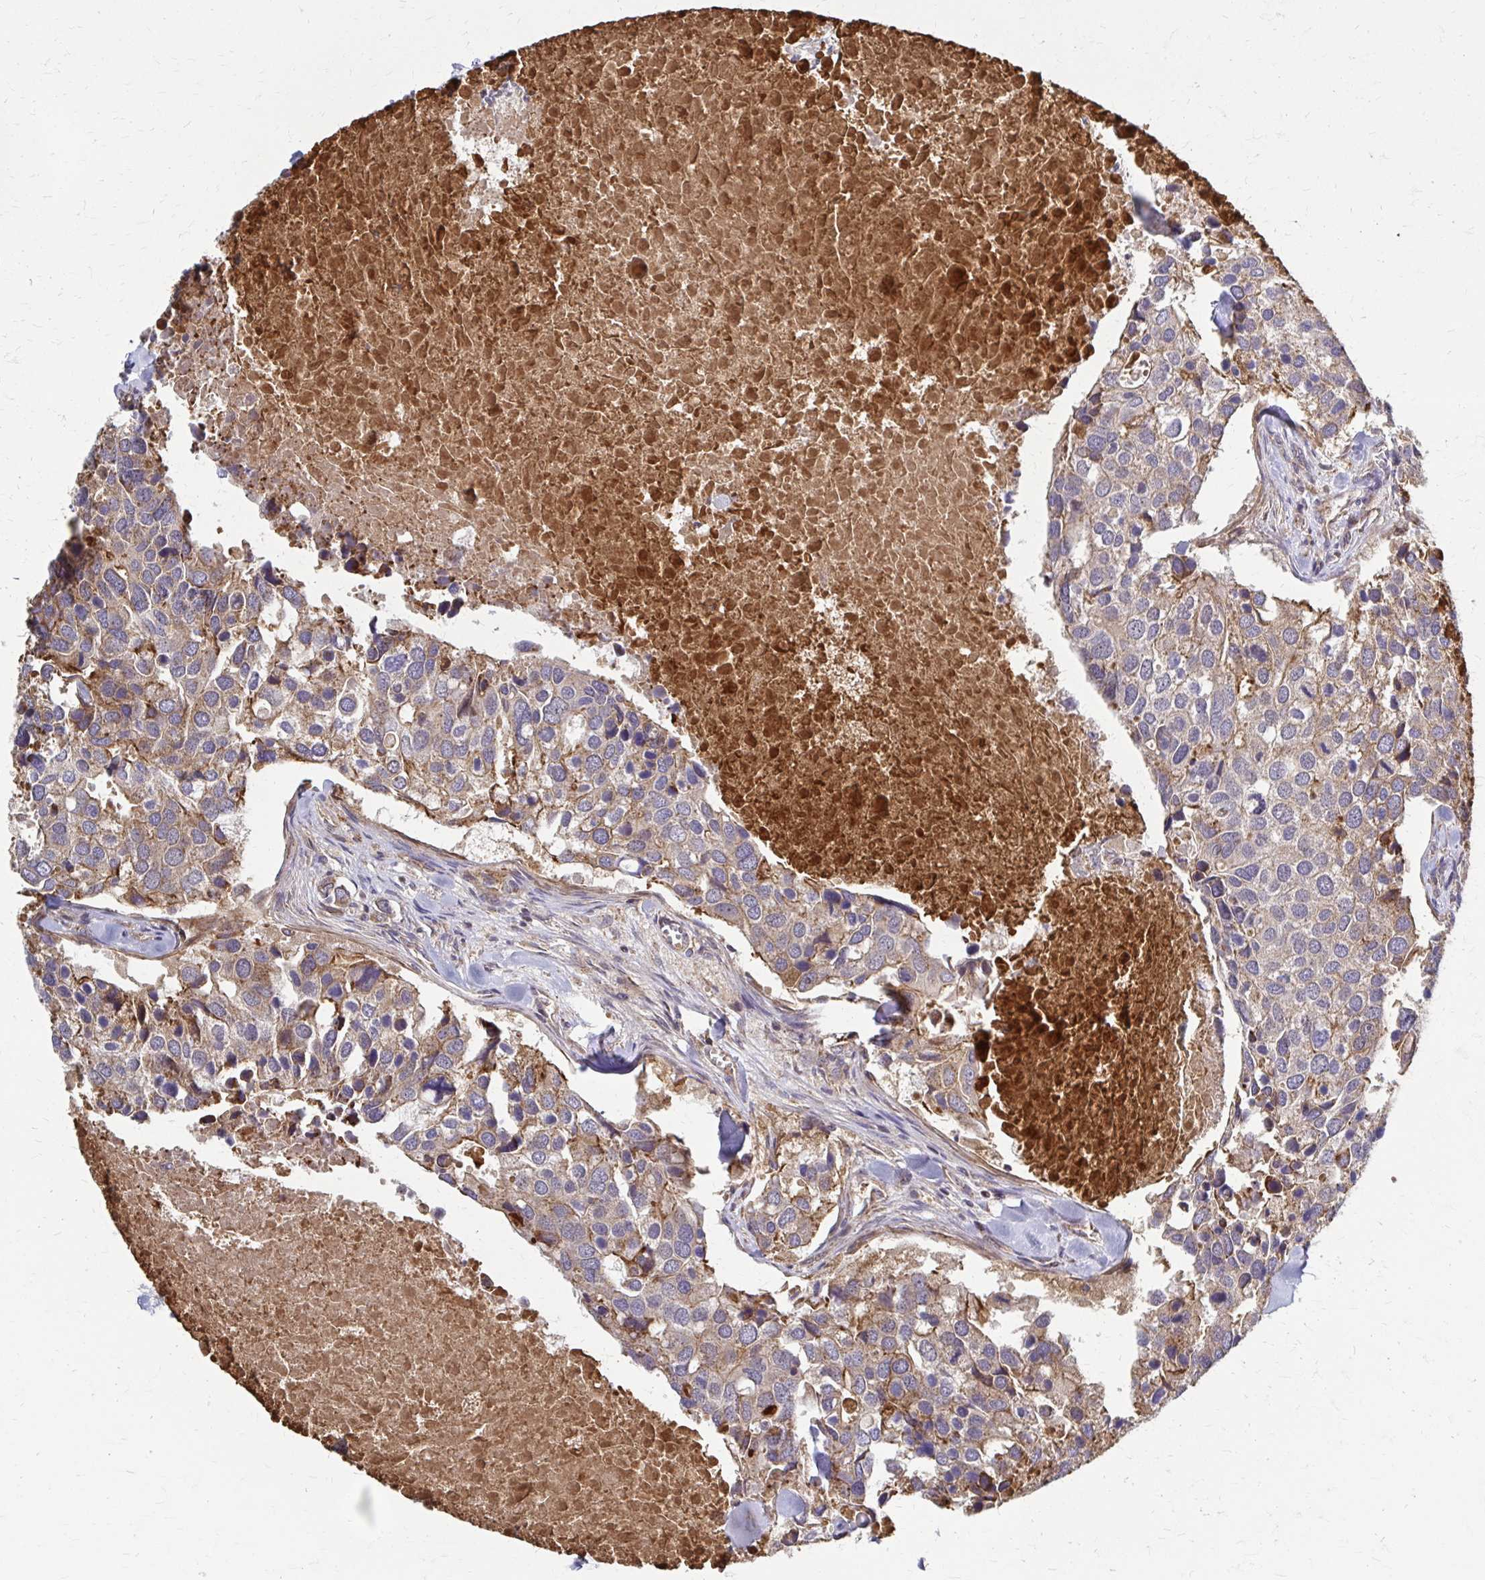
{"staining": {"intensity": "weak", "quantity": ">75%", "location": "cytoplasmic/membranous"}, "tissue": "breast cancer", "cell_type": "Tumor cells", "image_type": "cancer", "snomed": [{"axis": "morphology", "description": "Duct carcinoma"}, {"axis": "topography", "description": "Breast"}], "caption": "The micrograph reveals immunohistochemical staining of breast invasive ductal carcinoma. There is weak cytoplasmic/membranous positivity is seen in about >75% of tumor cells. The staining was performed using DAB to visualize the protein expression in brown, while the nuclei were stained in blue with hematoxylin (Magnification: 20x).", "gene": "EEF2", "patient": {"sex": "female", "age": 83}}